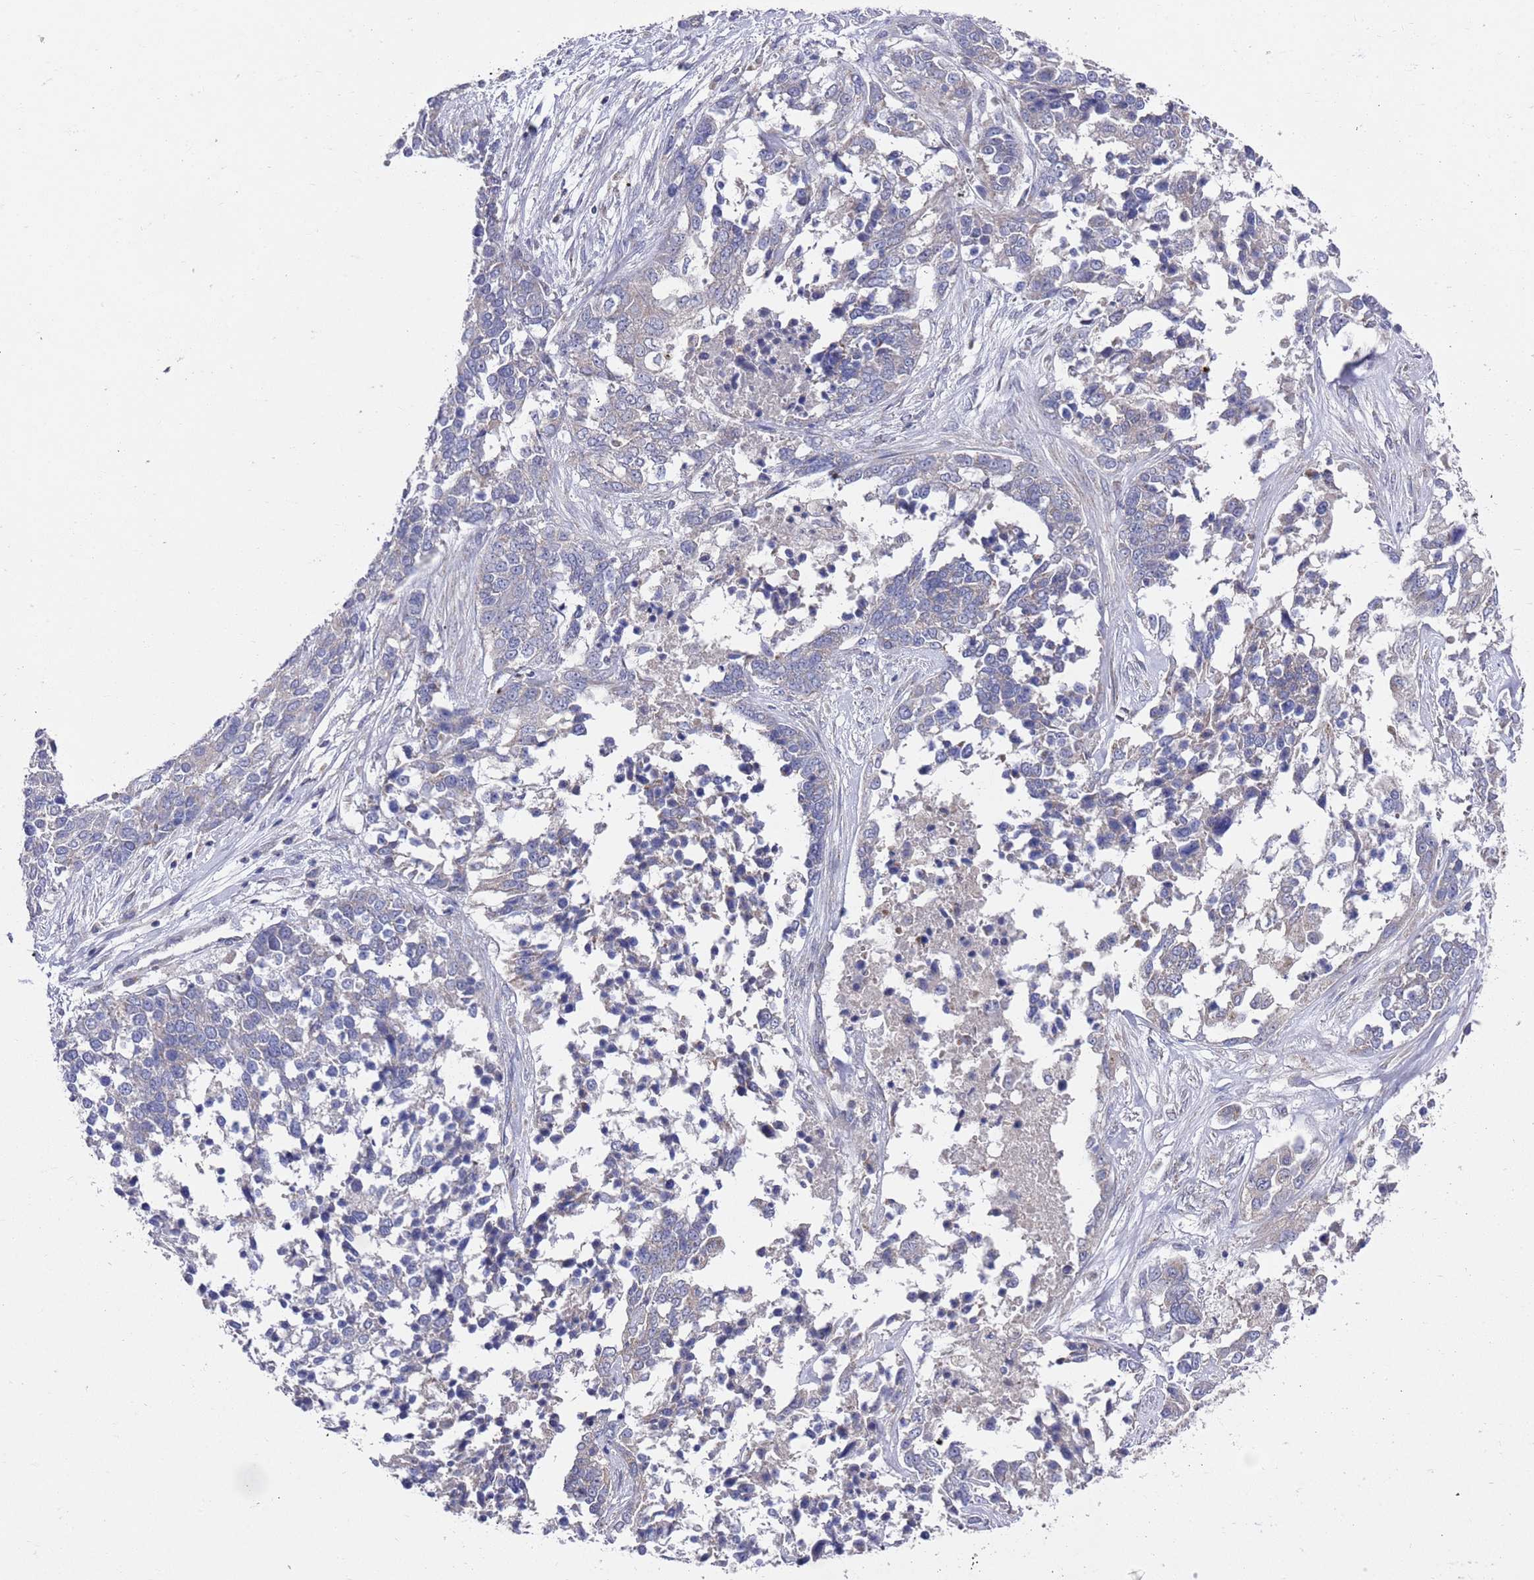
{"staining": {"intensity": "negative", "quantity": "none", "location": "none"}, "tissue": "ovarian cancer", "cell_type": "Tumor cells", "image_type": "cancer", "snomed": [{"axis": "morphology", "description": "Cystadenocarcinoma, serous, NOS"}, {"axis": "topography", "description": "Ovary"}], "caption": "Micrograph shows no protein positivity in tumor cells of serous cystadenocarcinoma (ovarian) tissue.", "gene": "NPEPPS", "patient": {"sex": "female", "age": 44}}